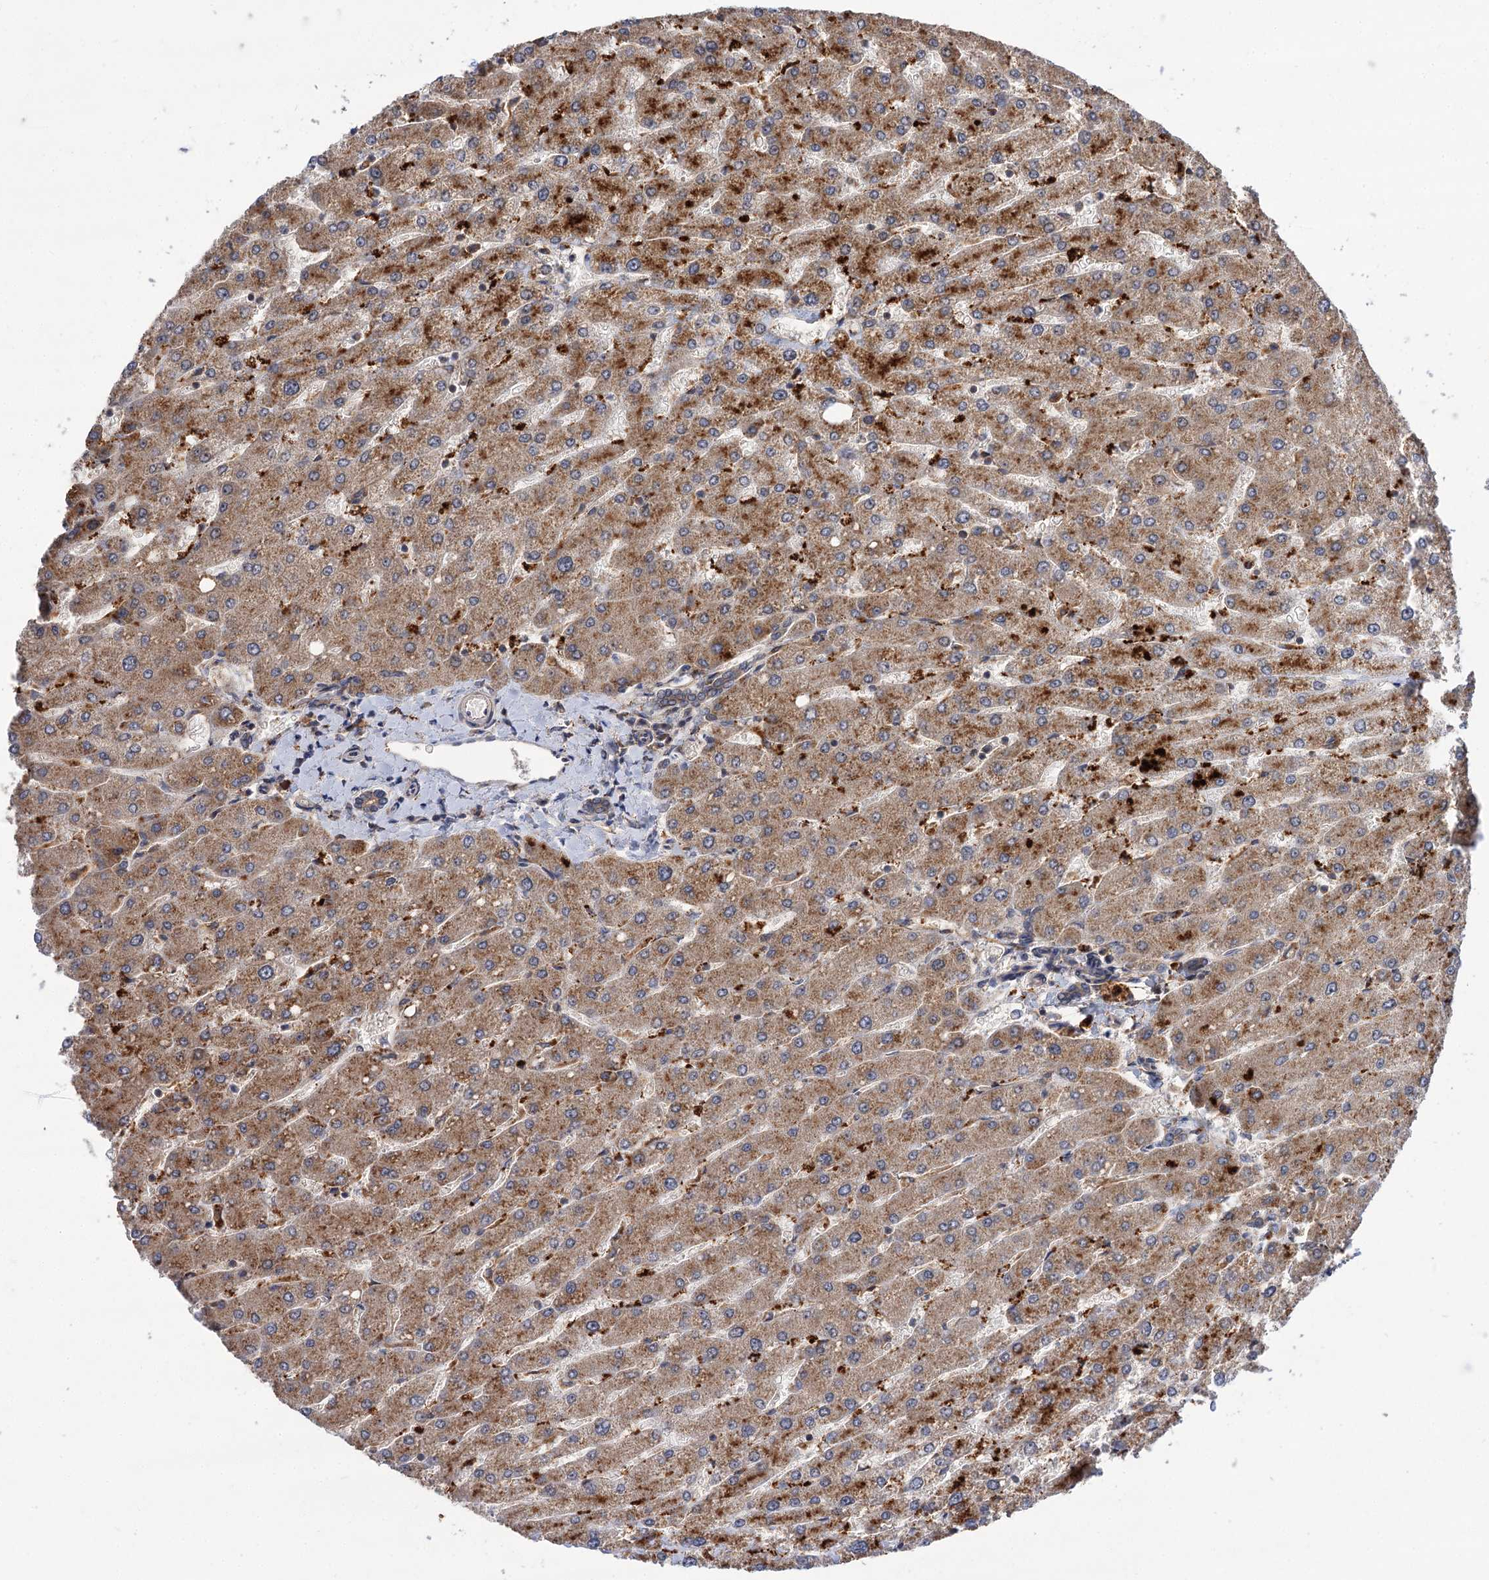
{"staining": {"intensity": "weak", "quantity": ">75%", "location": "cytoplasmic/membranous"}, "tissue": "liver", "cell_type": "Cholangiocytes", "image_type": "normal", "snomed": [{"axis": "morphology", "description": "Normal tissue, NOS"}, {"axis": "topography", "description": "Liver"}], "caption": "Protein staining by immunohistochemistry reveals weak cytoplasmic/membranous staining in about >75% of cholangiocytes in benign liver. (DAB IHC with brightfield microscopy, high magnification).", "gene": "PATL1", "patient": {"sex": "male", "age": 55}}